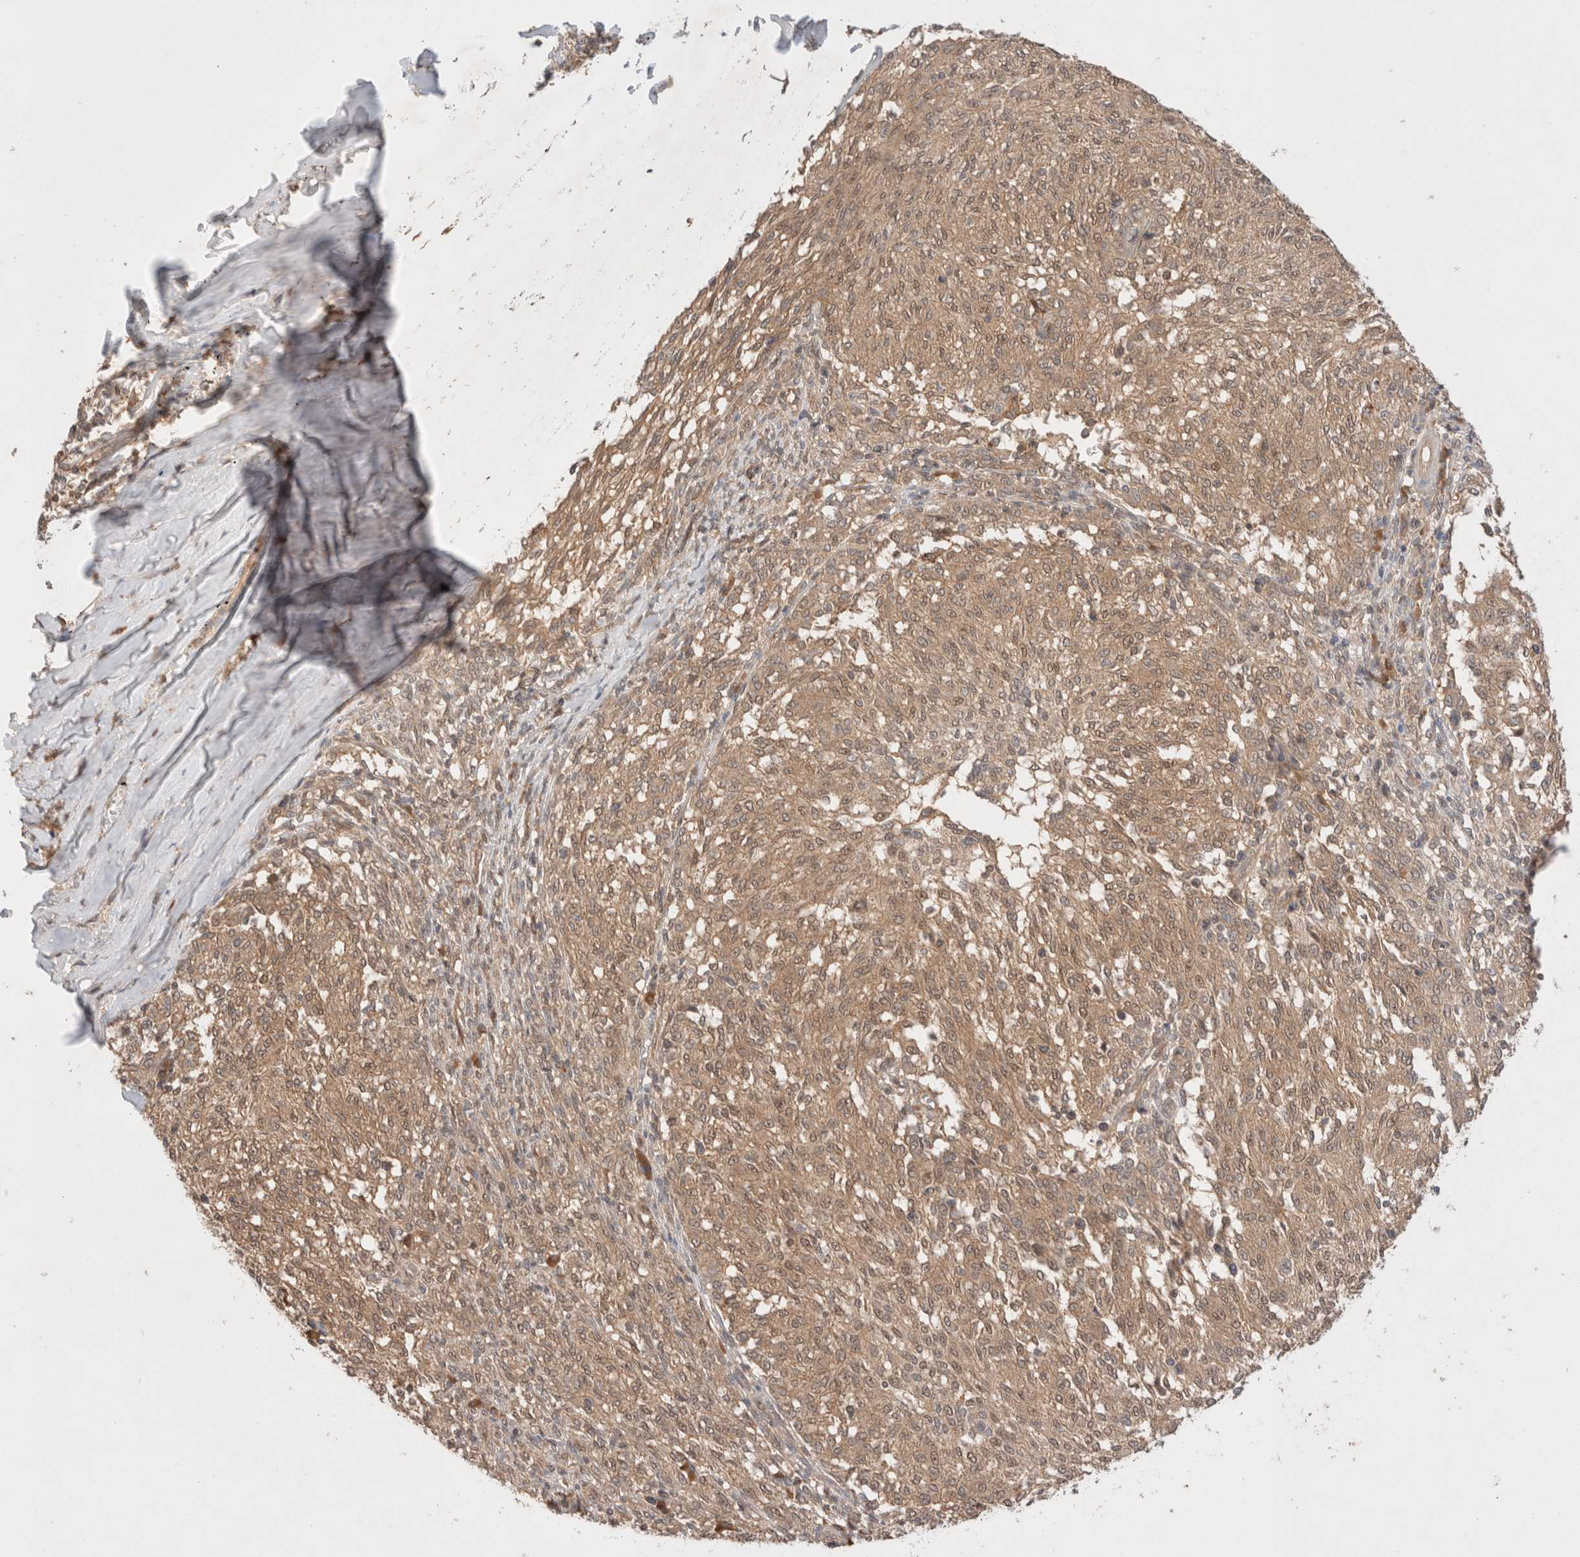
{"staining": {"intensity": "moderate", "quantity": ">75%", "location": "cytoplasmic/membranous"}, "tissue": "melanoma", "cell_type": "Tumor cells", "image_type": "cancer", "snomed": [{"axis": "morphology", "description": "Malignant melanoma, NOS"}, {"axis": "topography", "description": "Skin"}], "caption": "Moderate cytoplasmic/membranous positivity for a protein is seen in approximately >75% of tumor cells of malignant melanoma using immunohistochemistry.", "gene": "CARNMT1", "patient": {"sex": "female", "age": 72}}